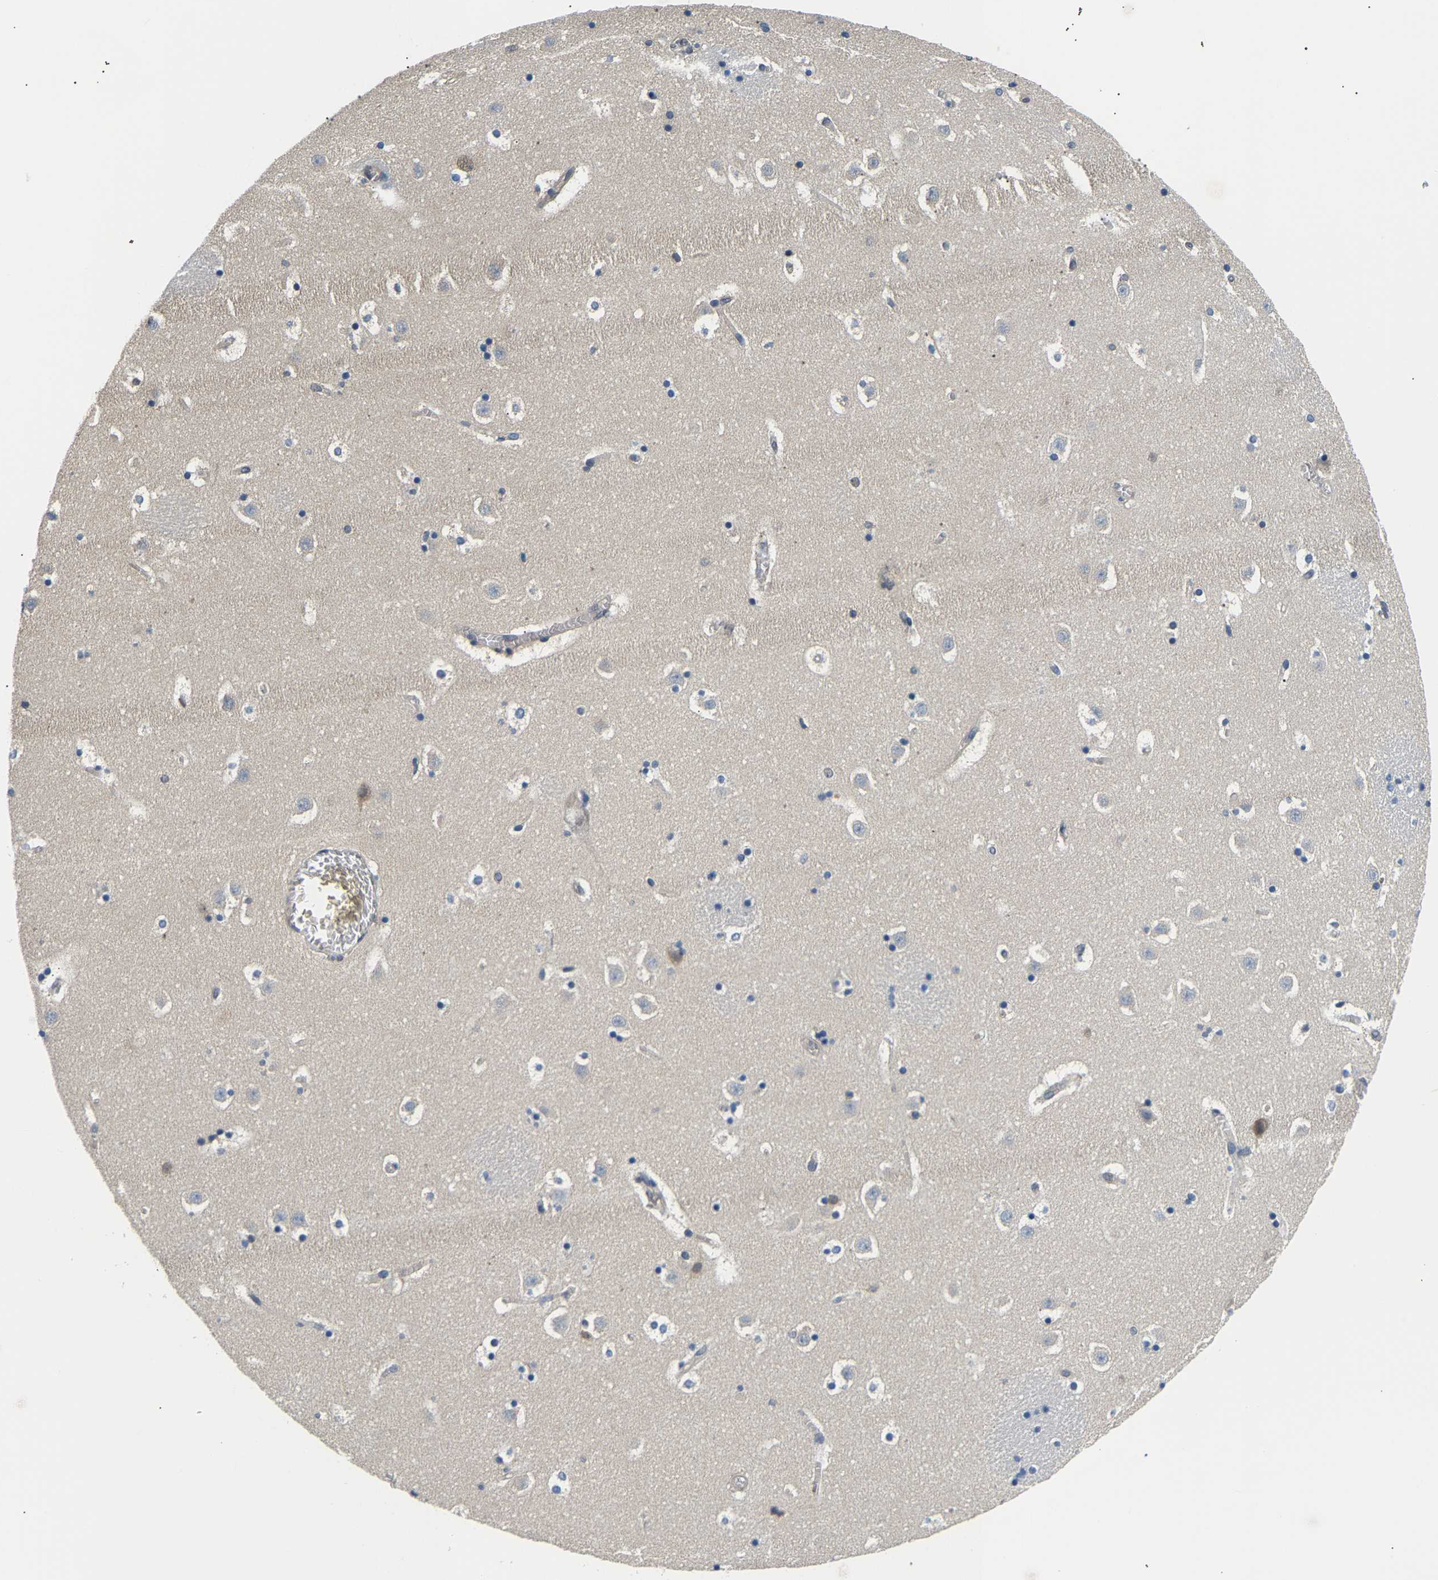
{"staining": {"intensity": "negative", "quantity": "none", "location": "none"}, "tissue": "caudate", "cell_type": "Glial cells", "image_type": "normal", "snomed": [{"axis": "morphology", "description": "Normal tissue, NOS"}, {"axis": "topography", "description": "Lateral ventricle wall"}], "caption": "DAB (3,3'-diaminobenzidine) immunohistochemical staining of benign caudate demonstrates no significant positivity in glial cells.", "gene": "ARHGEF12", "patient": {"sex": "male", "age": 45}}